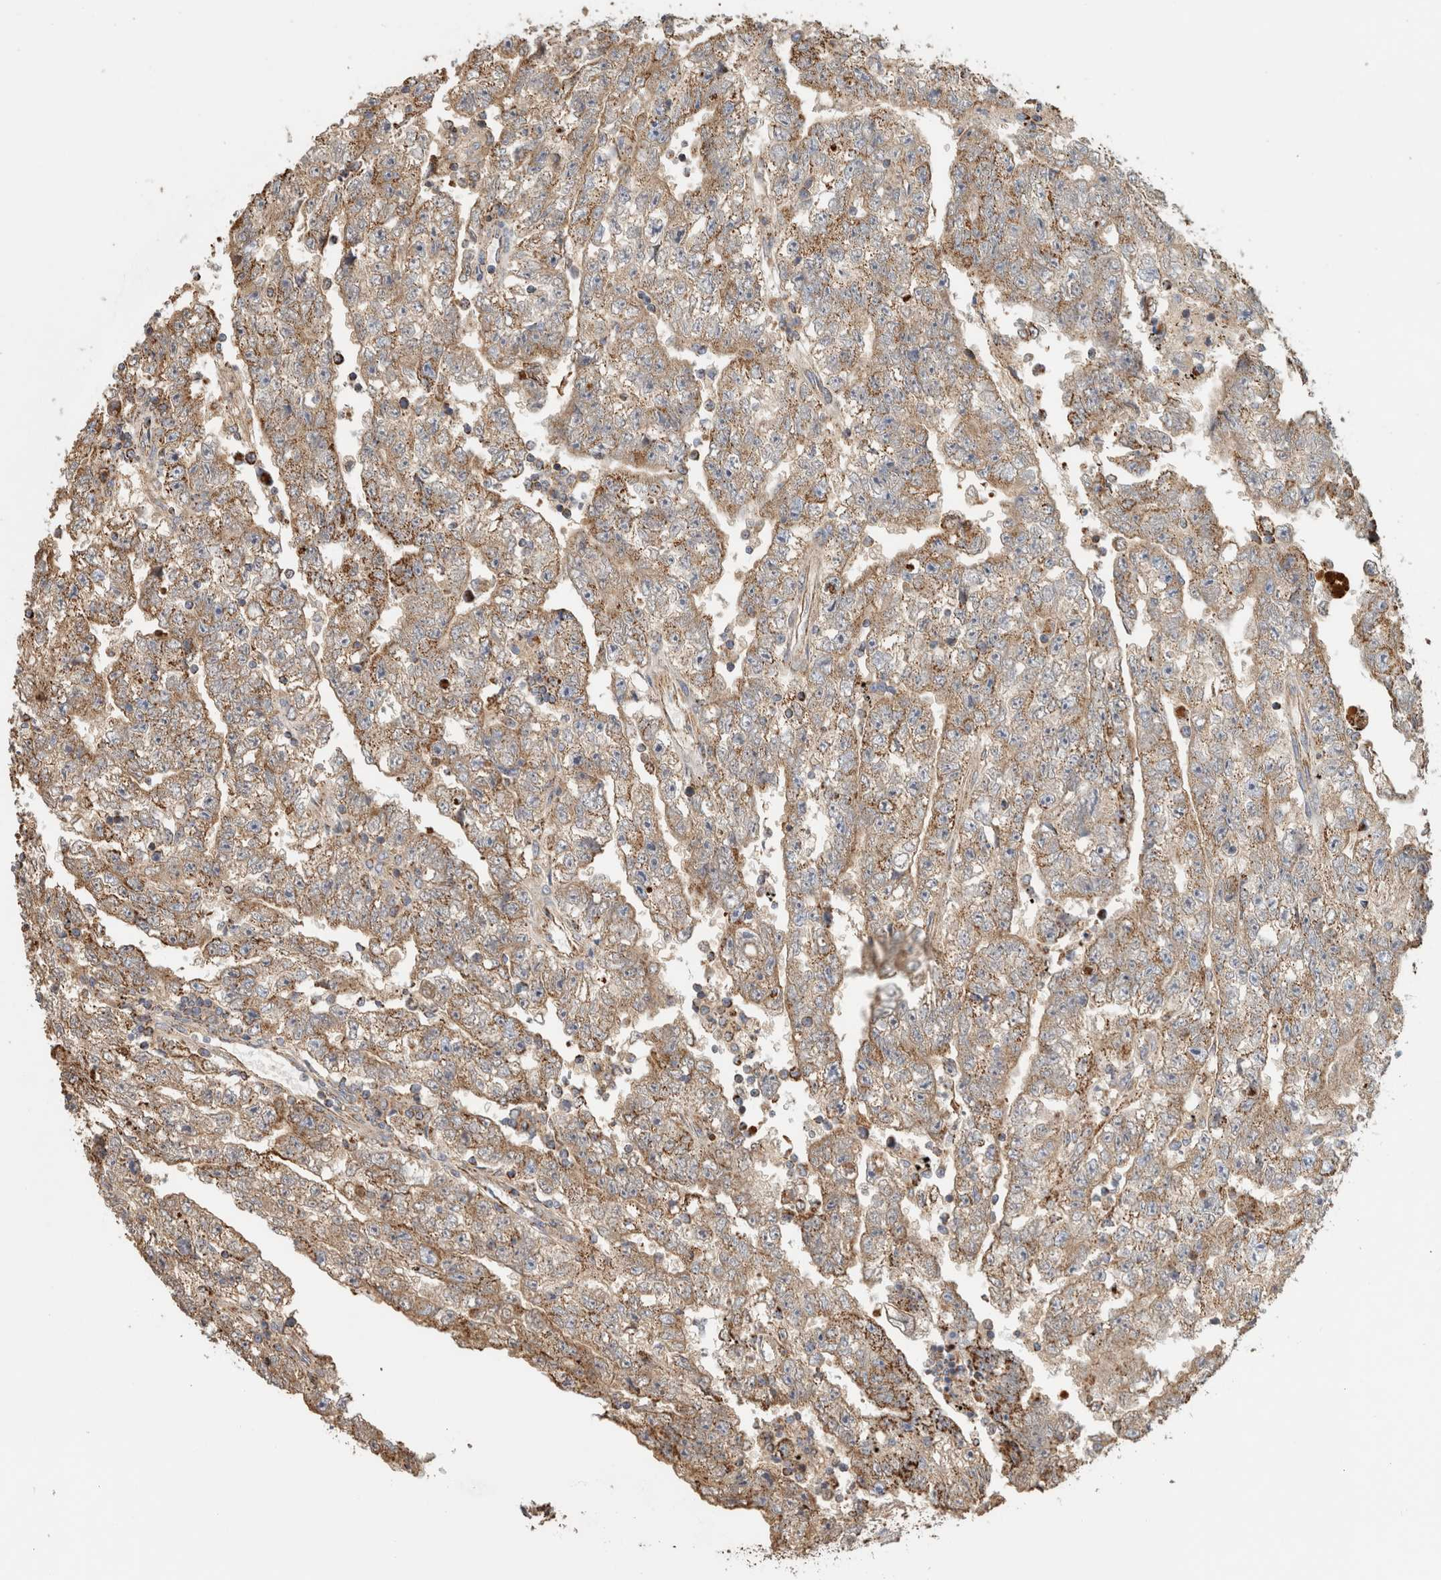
{"staining": {"intensity": "weak", "quantity": ">75%", "location": "cytoplasmic/membranous"}, "tissue": "testis cancer", "cell_type": "Tumor cells", "image_type": "cancer", "snomed": [{"axis": "morphology", "description": "Carcinoma, Embryonal, NOS"}, {"axis": "topography", "description": "Testis"}], "caption": "The histopathology image shows staining of testis cancer, revealing weak cytoplasmic/membranous protein expression (brown color) within tumor cells. (brown staining indicates protein expression, while blue staining denotes nuclei).", "gene": "ST8SIA1", "patient": {"sex": "male", "age": 25}}